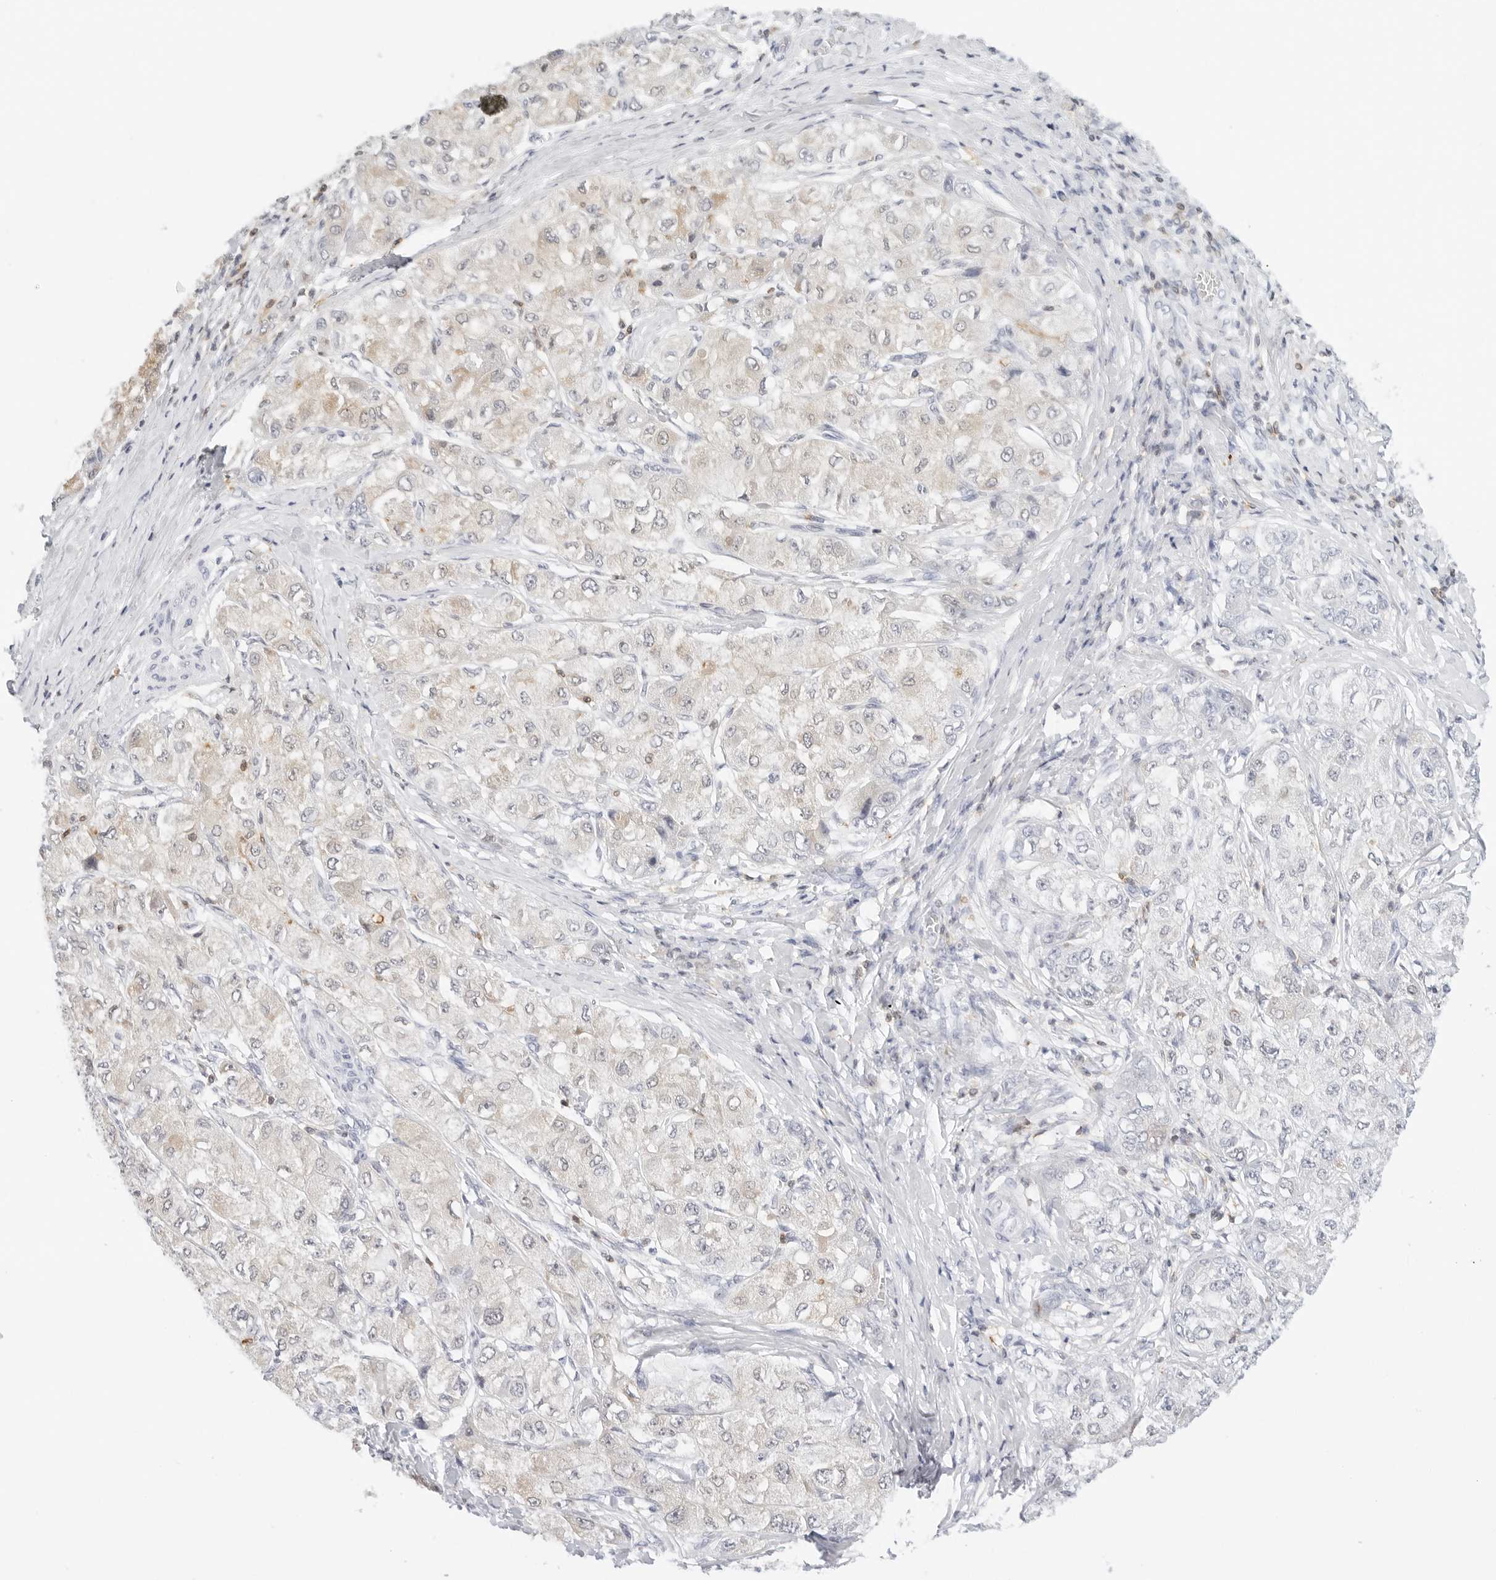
{"staining": {"intensity": "weak", "quantity": "25%-75%", "location": "cytoplasmic/membranous"}, "tissue": "liver cancer", "cell_type": "Tumor cells", "image_type": "cancer", "snomed": [{"axis": "morphology", "description": "Carcinoma, Hepatocellular, NOS"}, {"axis": "topography", "description": "Liver"}], "caption": "IHC micrograph of liver cancer (hepatocellular carcinoma) stained for a protein (brown), which reveals low levels of weak cytoplasmic/membranous positivity in about 25%-75% of tumor cells.", "gene": "SLC9A3R1", "patient": {"sex": "male", "age": 80}}